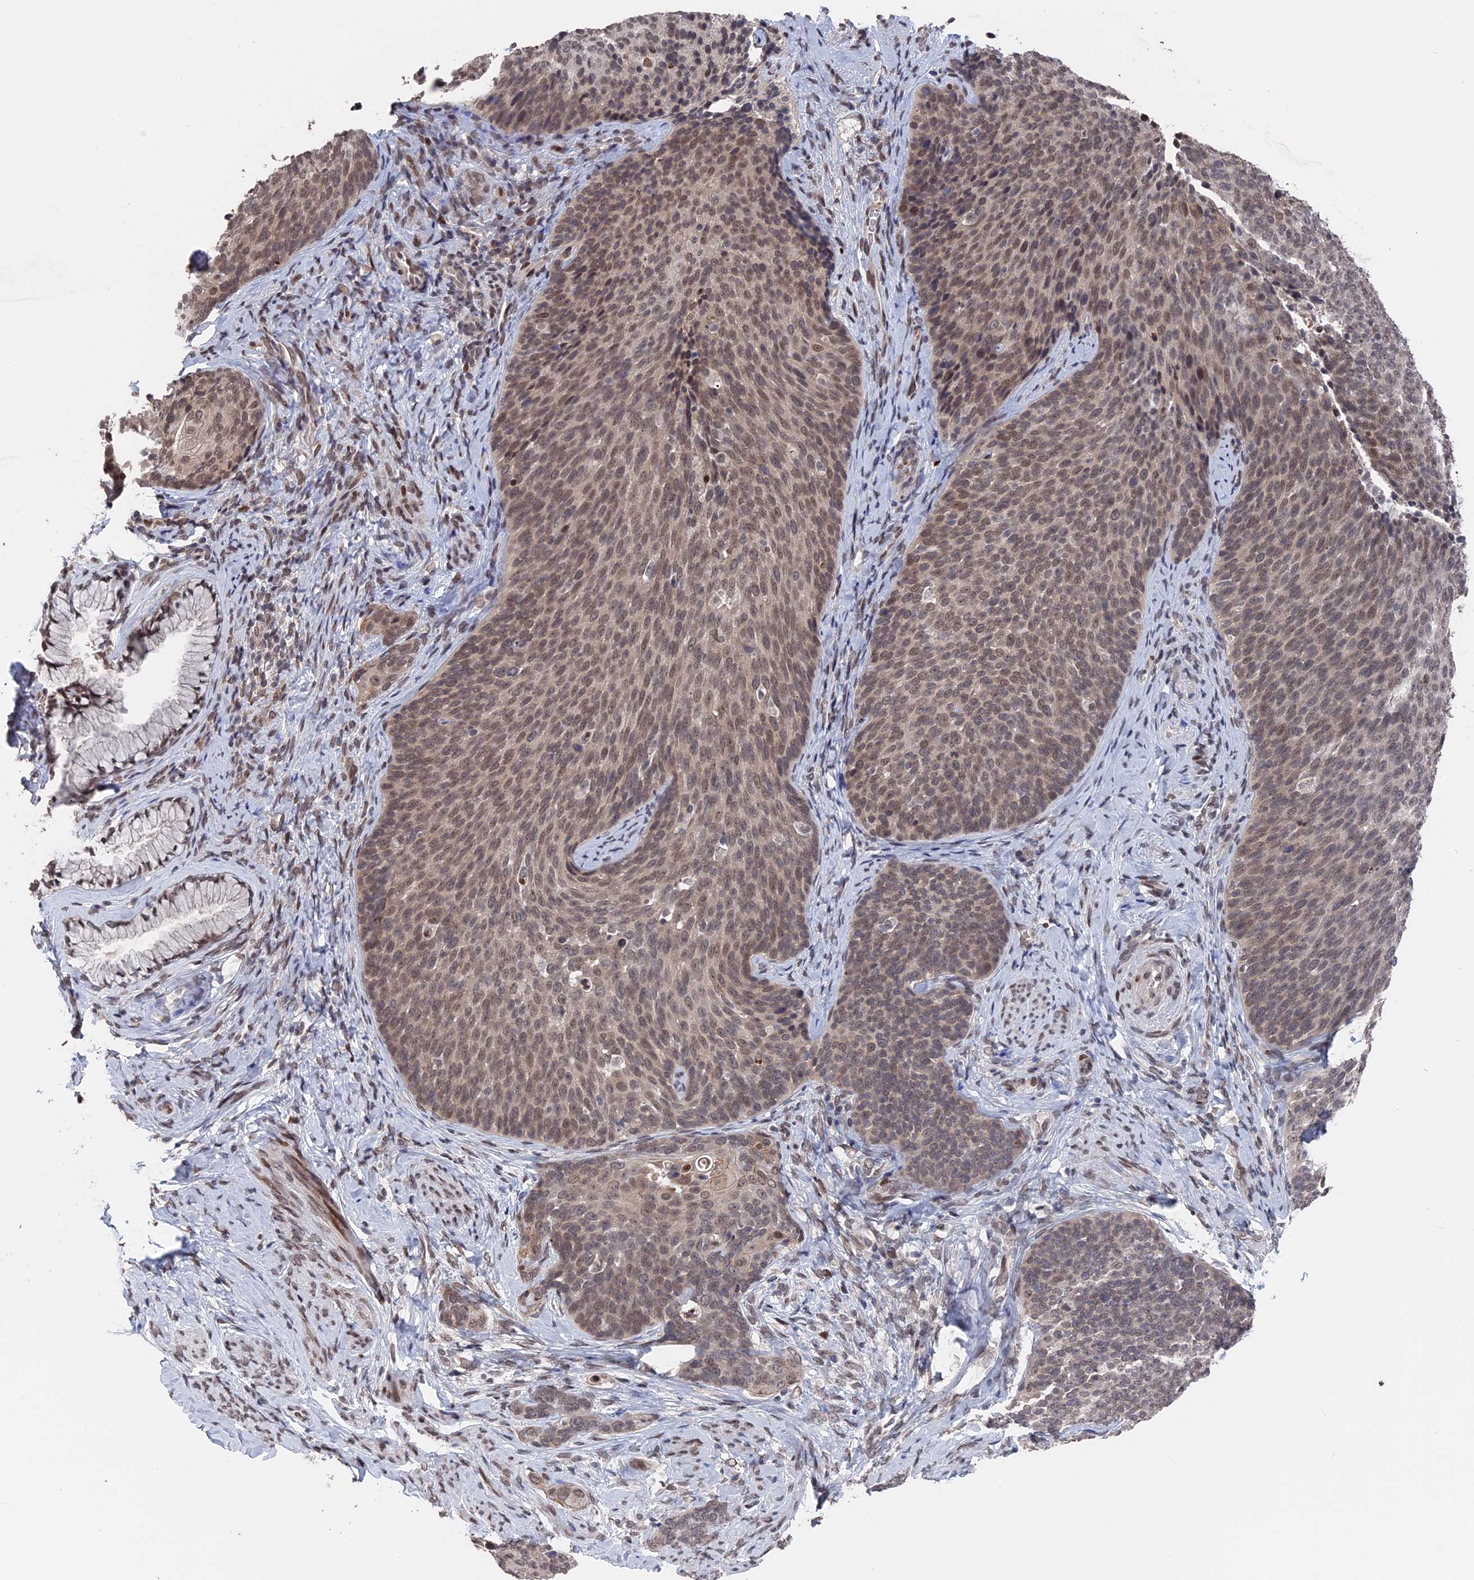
{"staining": {"intensity": "moderate", "quantity": ">75%", "location": "nuclear"}, "tissue": "cervical cancer", "cell_type": "Tumor cells", "image_type": "cancer", "snomed": [{"axis": "morphology", "description": "Squamous cell carcinoma, NOS"}, {"axis": "topography", "description": "Cervix"}], "caption": "Moderate nuclear expression is seen in about >75% of tumor cells in squamous cell carcinoma (cervical).", "gene": "NR2C2AP", "patient": {"sex": "female", "age": 50}}